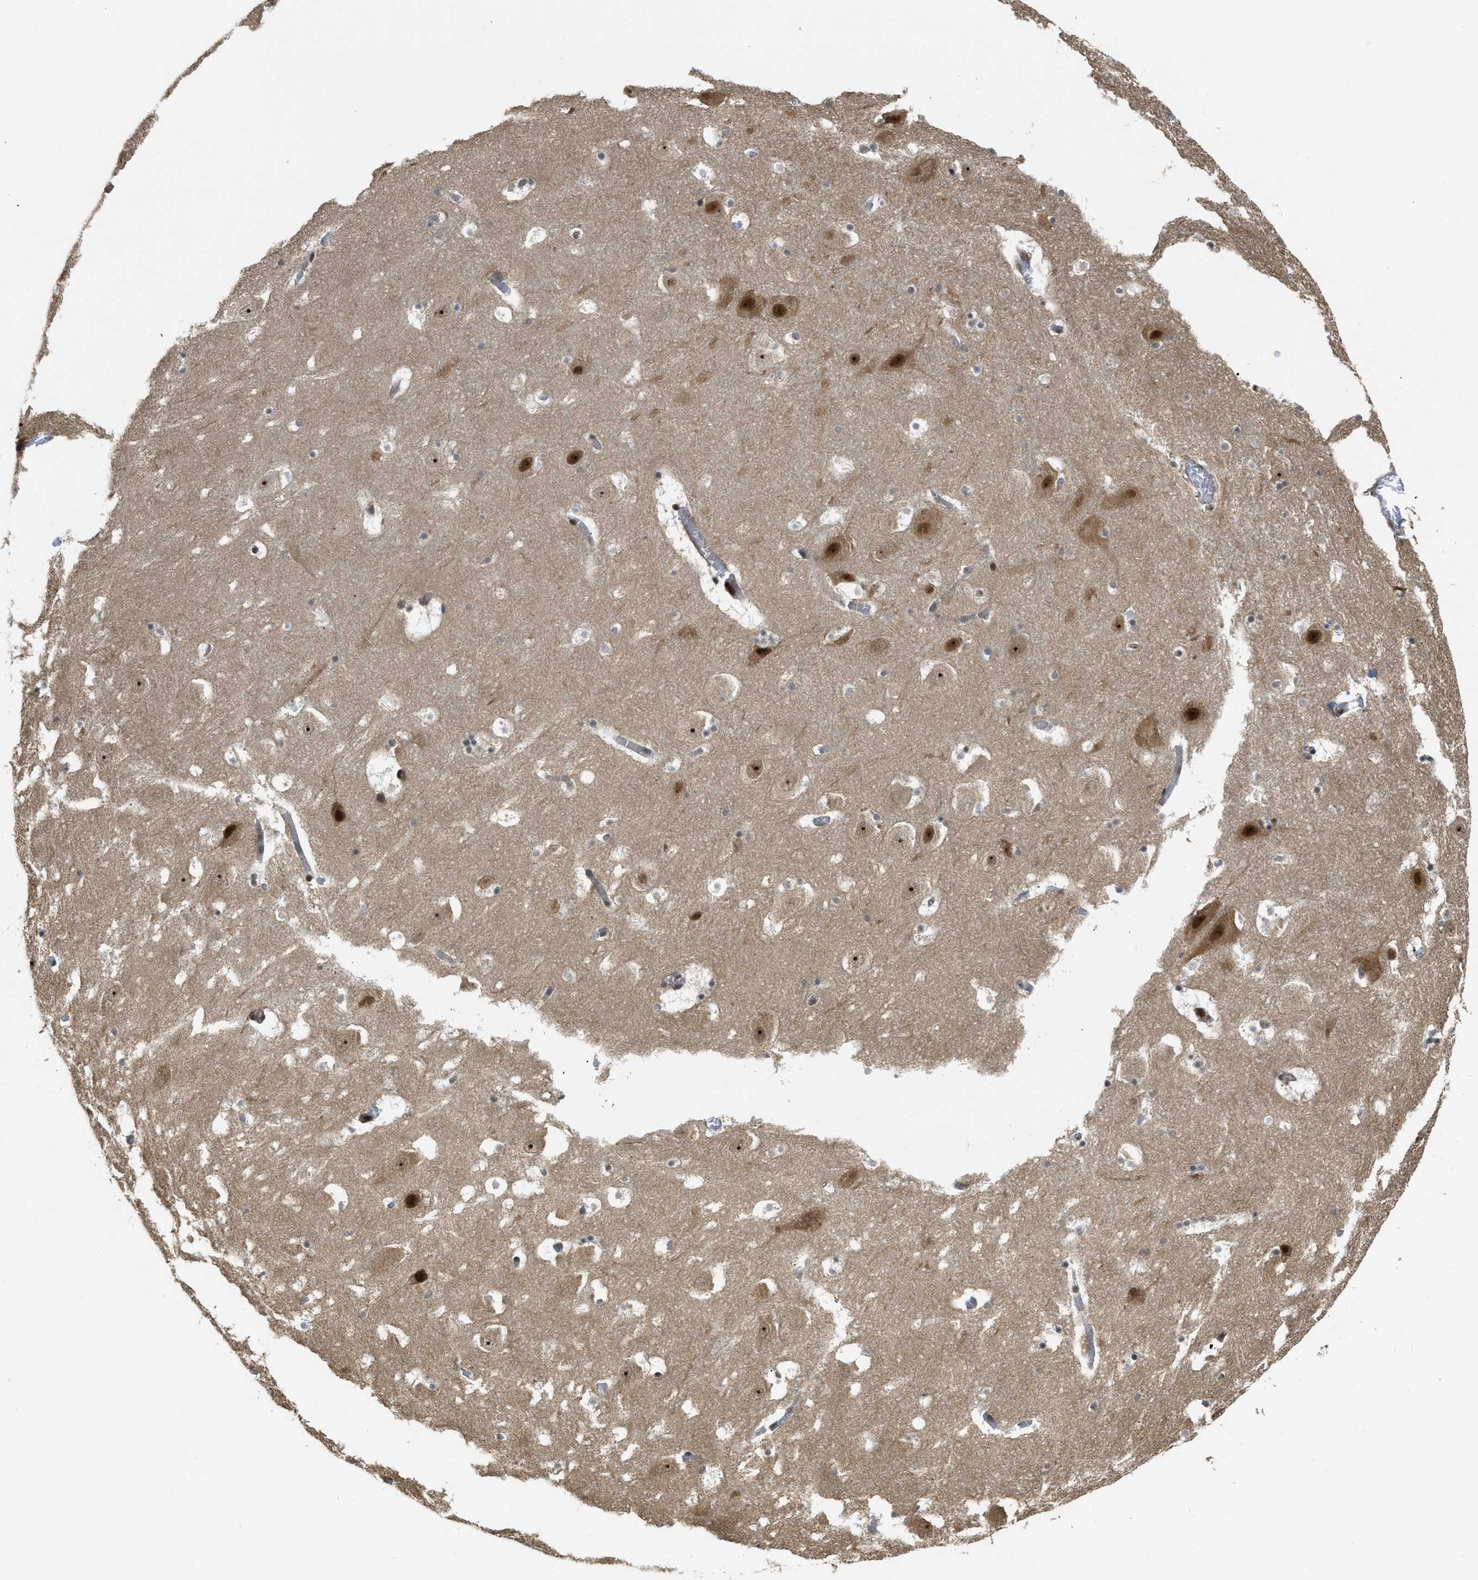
{"staining": {"intensity": "moderate", "quantity": "25%-75%", "location": "nuclear"}, "tissue": "hippocampus", "cell_type": "Glial cells", "image_type": "normal", "snomed": [{"axis": "morphology", "description": "Normal tissue, NOS"}, {"axis": "topography", "description": "Hippocampus"}], "caption": "Approximately 25%-75% of glial cells in benign hippocampus reveal moderate nuclear protein expression as visualized by brown immunohistochemical staining.", "gene": "TACC1", "patient": {"sex": "male", "age": 45}}